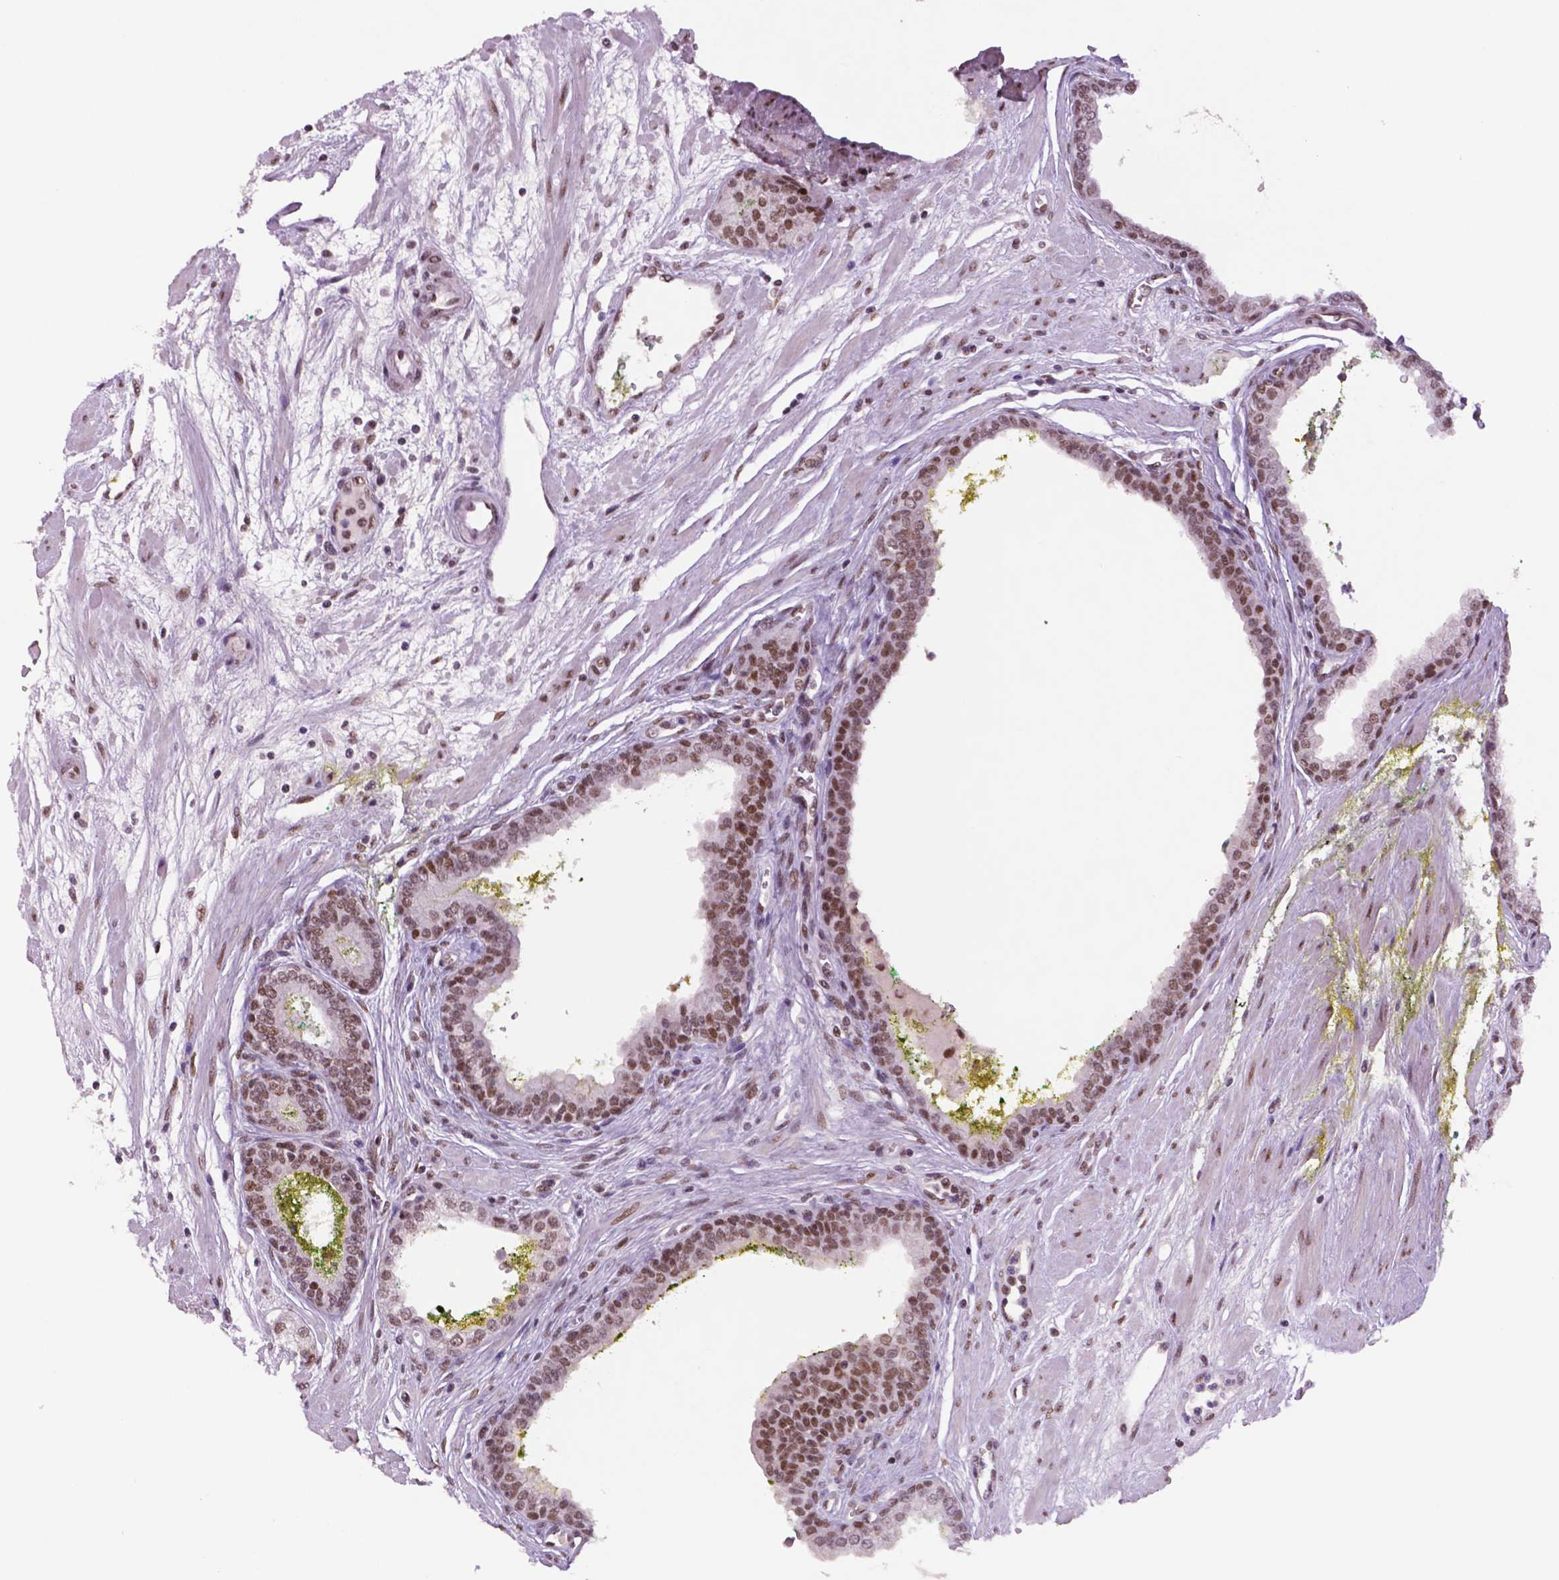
{"staining": {"intensity": "weak", "quantity": "25%-75%", "location": "nuclear"}, "tissue": "prostate cancer", "cell_type": "Tumor cells", "image_type": "cancer", "snomed": [{"axis": "morphology", "description": "Adenocarcinoma, Low grade"}, {"axis": "topography", "description": "Prostate"}], "caption": "Human prostate cancer stained for a protein (brown) shows weak nuclear positive expression in approximately 25%-75% of tumor cells.", "gene": "MLH1", "patient": {"sex": "male", "age": 64}}